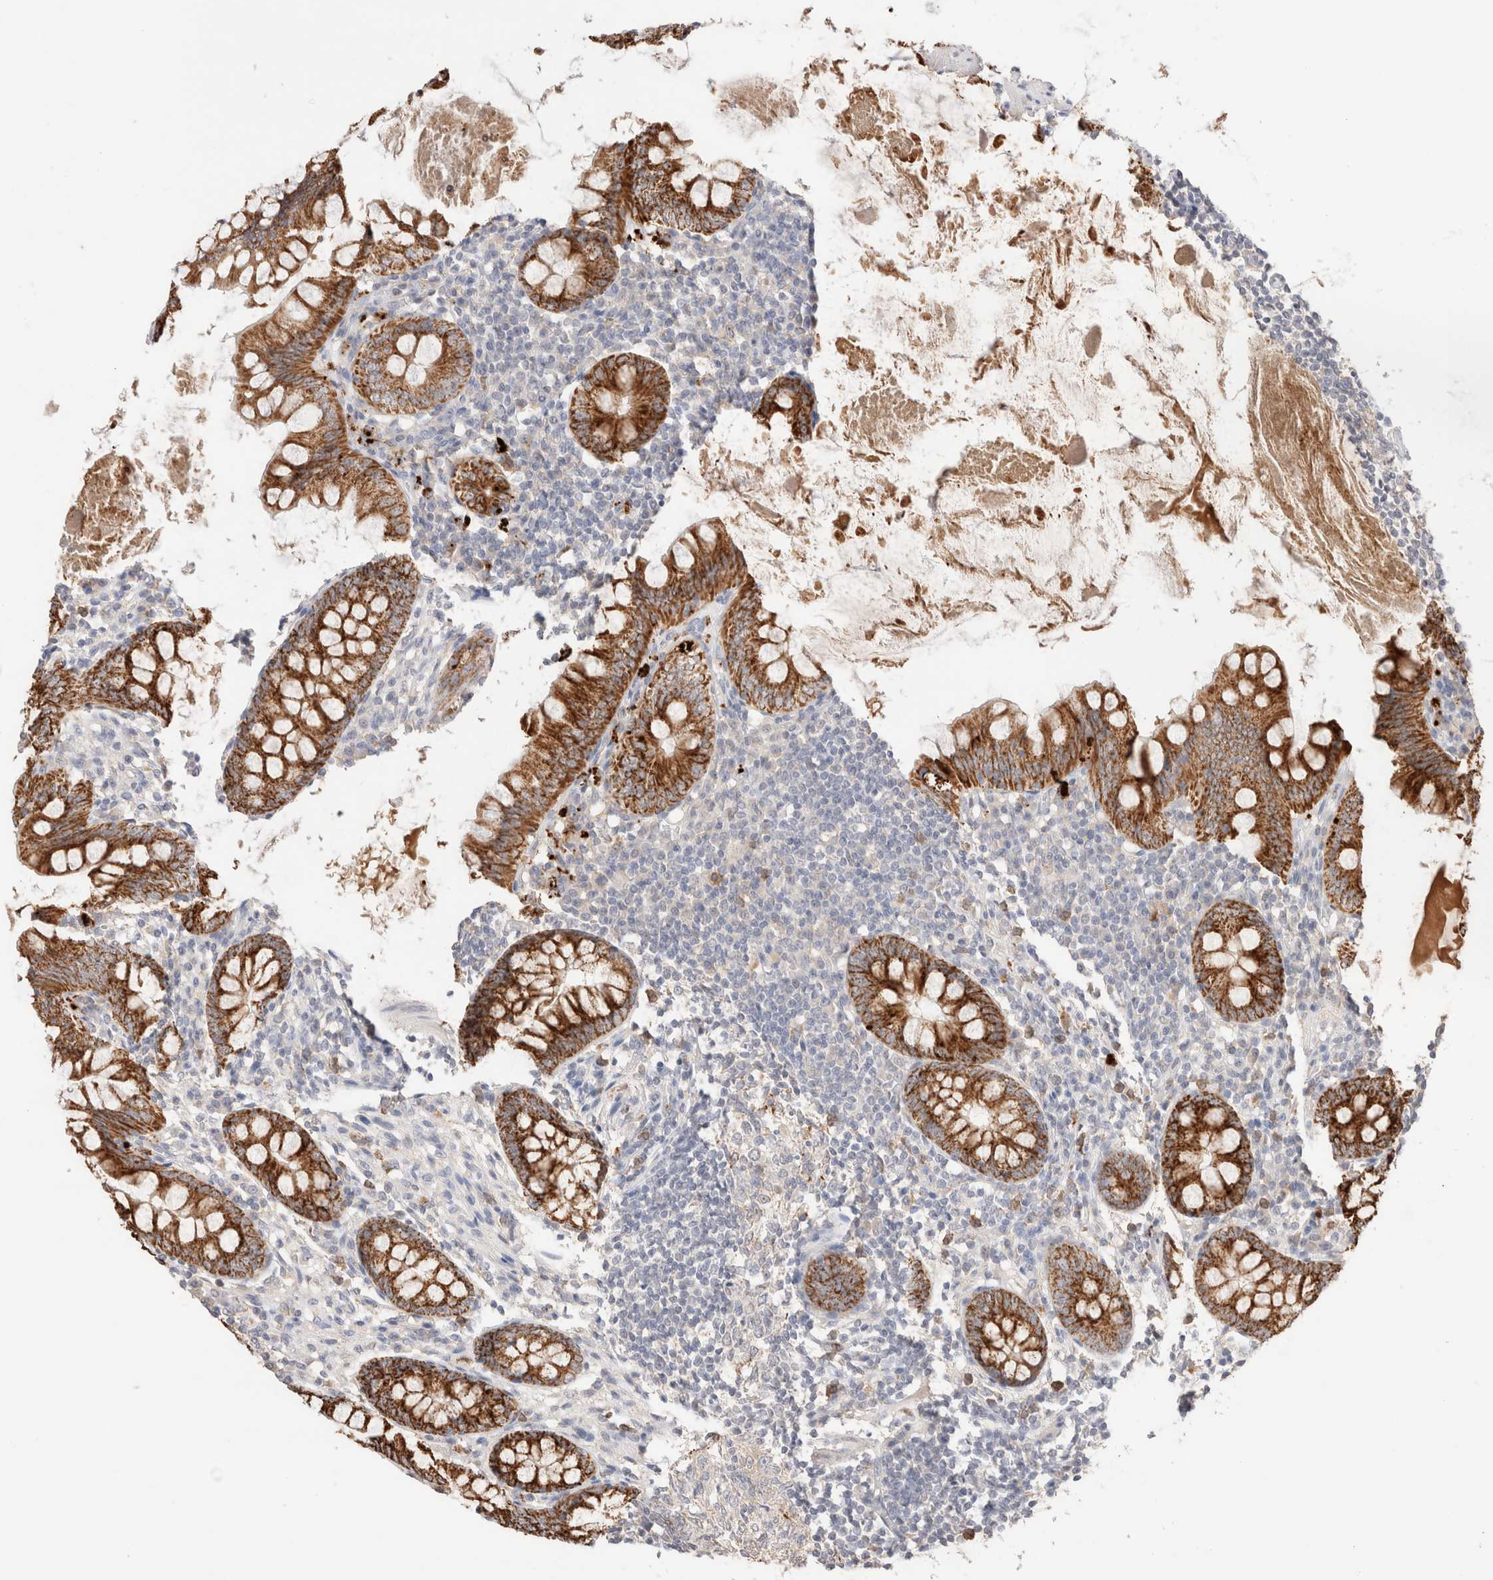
{"staining": {"intensity": "strong", "quantity": ">75%", "location": "cytoplasmic/membranous"}, "tissue": "appendix", "cell_type": "Glandular cells", "image_type": "normal", "snomed": [{"axis": "morphology", "description": "Normal tissue, NOS"}, {"axis": "topography", "description": "Appendix"}], "caption": "About >75% of glandular cells in benign appendix display strong cytoplasmic/membranous protein expression as visualized by brown immunohistochemical staining.", "gene": "TRIM41", "patient": {"sex": "female", "age": 77}}